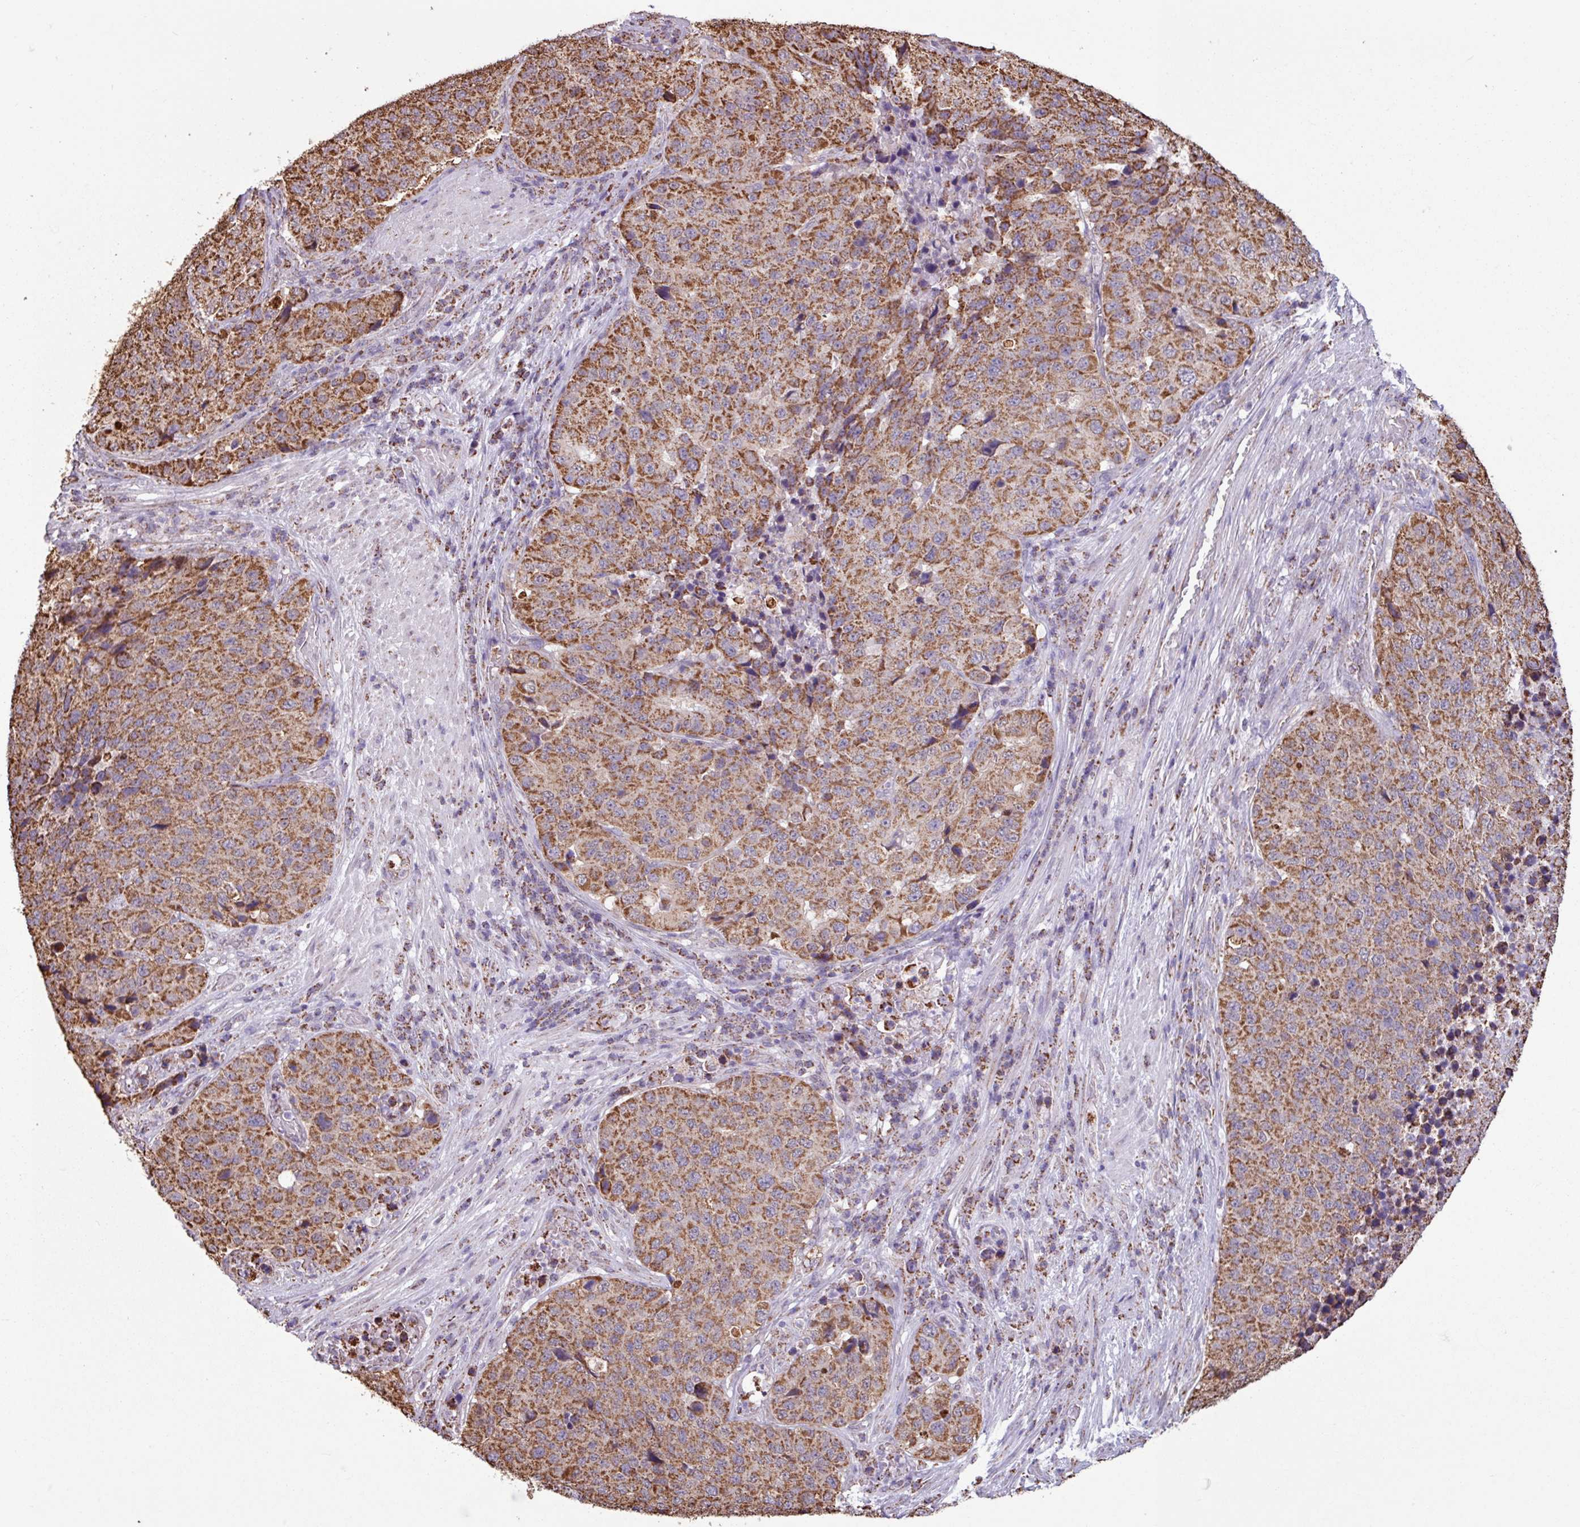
{"staining": {"intensity": "strong", "quantity": ">75%", "location": "cytoplasmic/membranous"}, "tissue": "stomach cancer", "cell_type": "Tumor cells", "image_type": "cancer", "snomed": [{"axis": "morphology", "description": "Adenocarcinoma, NOS"}, {"axis": "topography", "description": "Stomach"}], "caption": "A histopathology image showing strong cytoplasmic/membranous staining in approximately >75% of tumor cells in adenocarcinoma (stomach), as visualized by brown immunohistochemical staining.", "gene": "ALG8", "patient": {"sex": "male", "age": 71}}